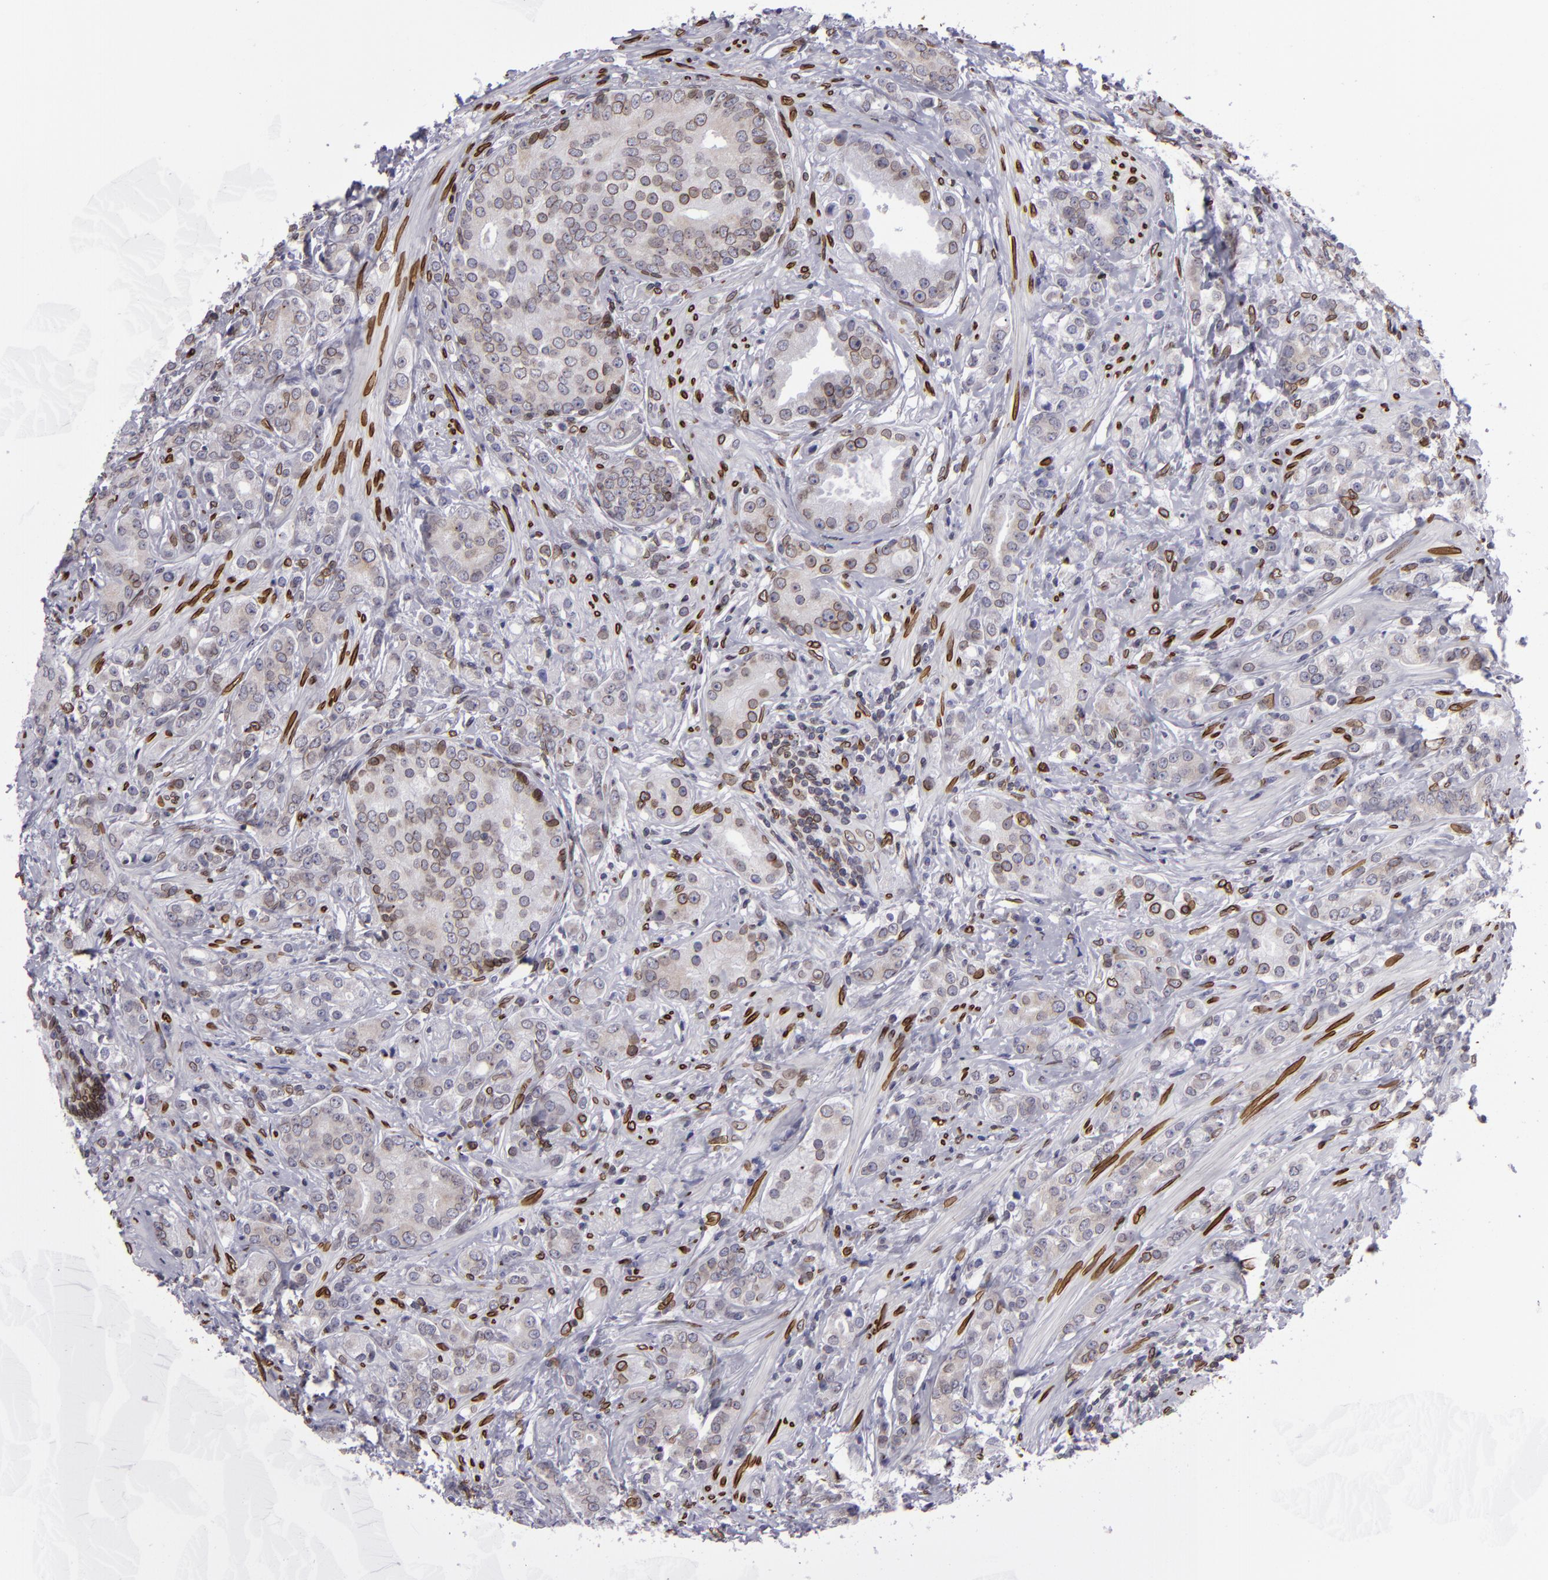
{"staining": {"intensity": "moderate", "quantity": "25%-75%", "location": "nuclear"}, "tissue": "prostate cancer", "cell_type": "Tumor cells", "image_type": "cancer", "snomed": [{"axis": "morphology", "description": "Adenocarcinoma, Medium grade"}, {"axis": "topography", "description": "Prostate"}], "caption": "DAB immunohistochemical staining of adenocarcinoma (medium-grade) (prostate) shows moderate nuclear protein staining in approximately 25%-75% of tumor cells.", "gene": "EMD", "patient": {"sex": "male", "age": 59}}